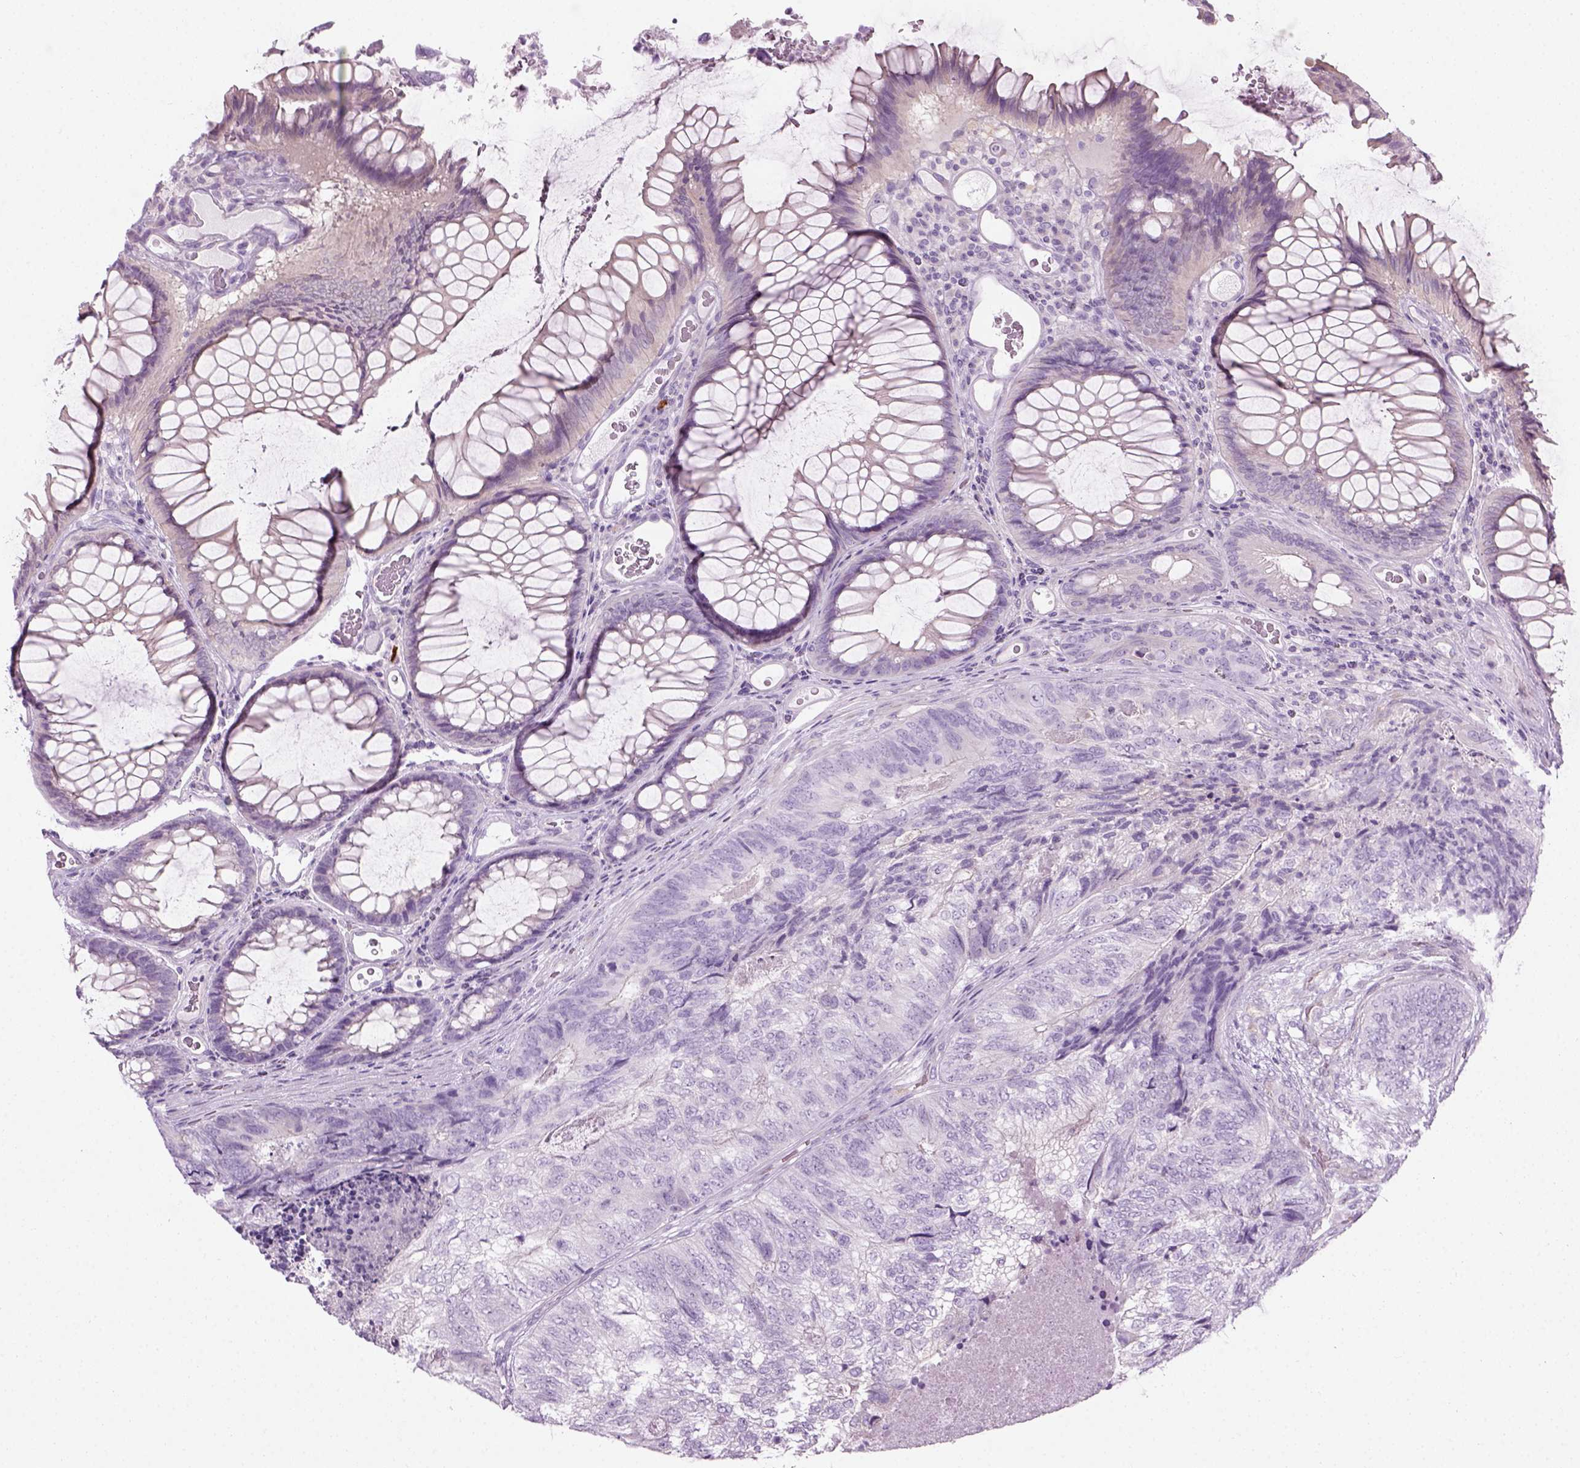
{"staining": {"intensity": "negative", "quantity": "none", "location": "none"}, "tissue": "colorectal cancer", "cell_type": "Tumor cells", "image_type": "cancer", "snomed": [{"axis": "morphology", "description": "Adenocarcinoma, NOS"}, {"axis": "topography", "description": "Colon"}], "caption": "This is an immunohistochemistry (IHC) photomicrograph of colorectal cancer (adenocarcinoma). There is no positivity in tumor cells.", "gene": "CIBAR2", "patient": {"sex": "female", "age": 67}}